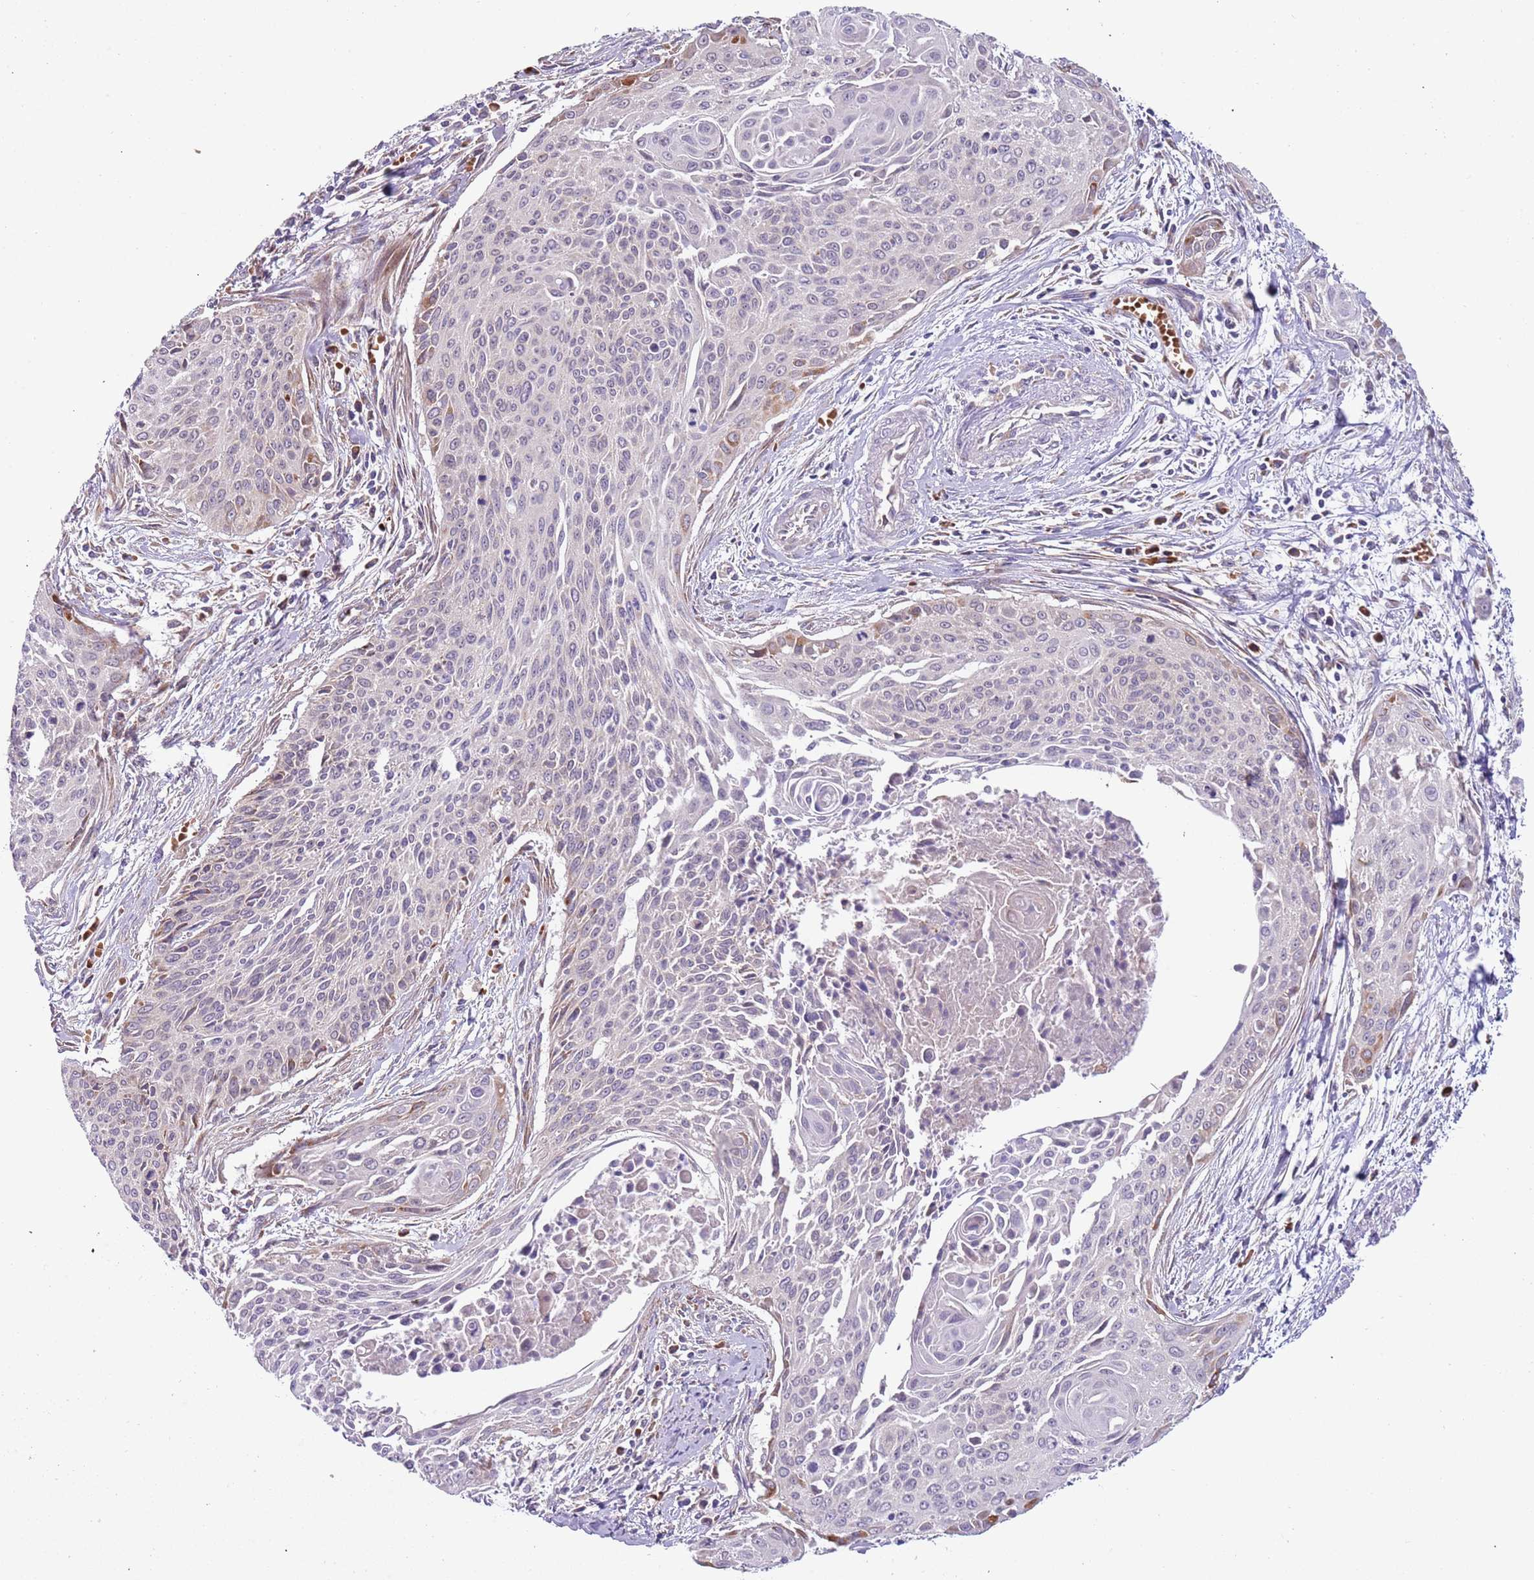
{"staining": {"intensity": "negative", "quantity": "none", "location": "none"}, "tissue": "cervical cancer", "cell_type": "Tumor cells", "image_type": "cancer", "snomed": [{"axis": "morphology", "description": "Squamous cell carcinoma, NOS"}, {"axis": "topography", "description": "Cervix"}], "caption": "The image shows no staining of tumor cells in squamous cell carcinoma (cervical).", "gene": "VWCE", "patient": {"sex": "female", "age": 55}}